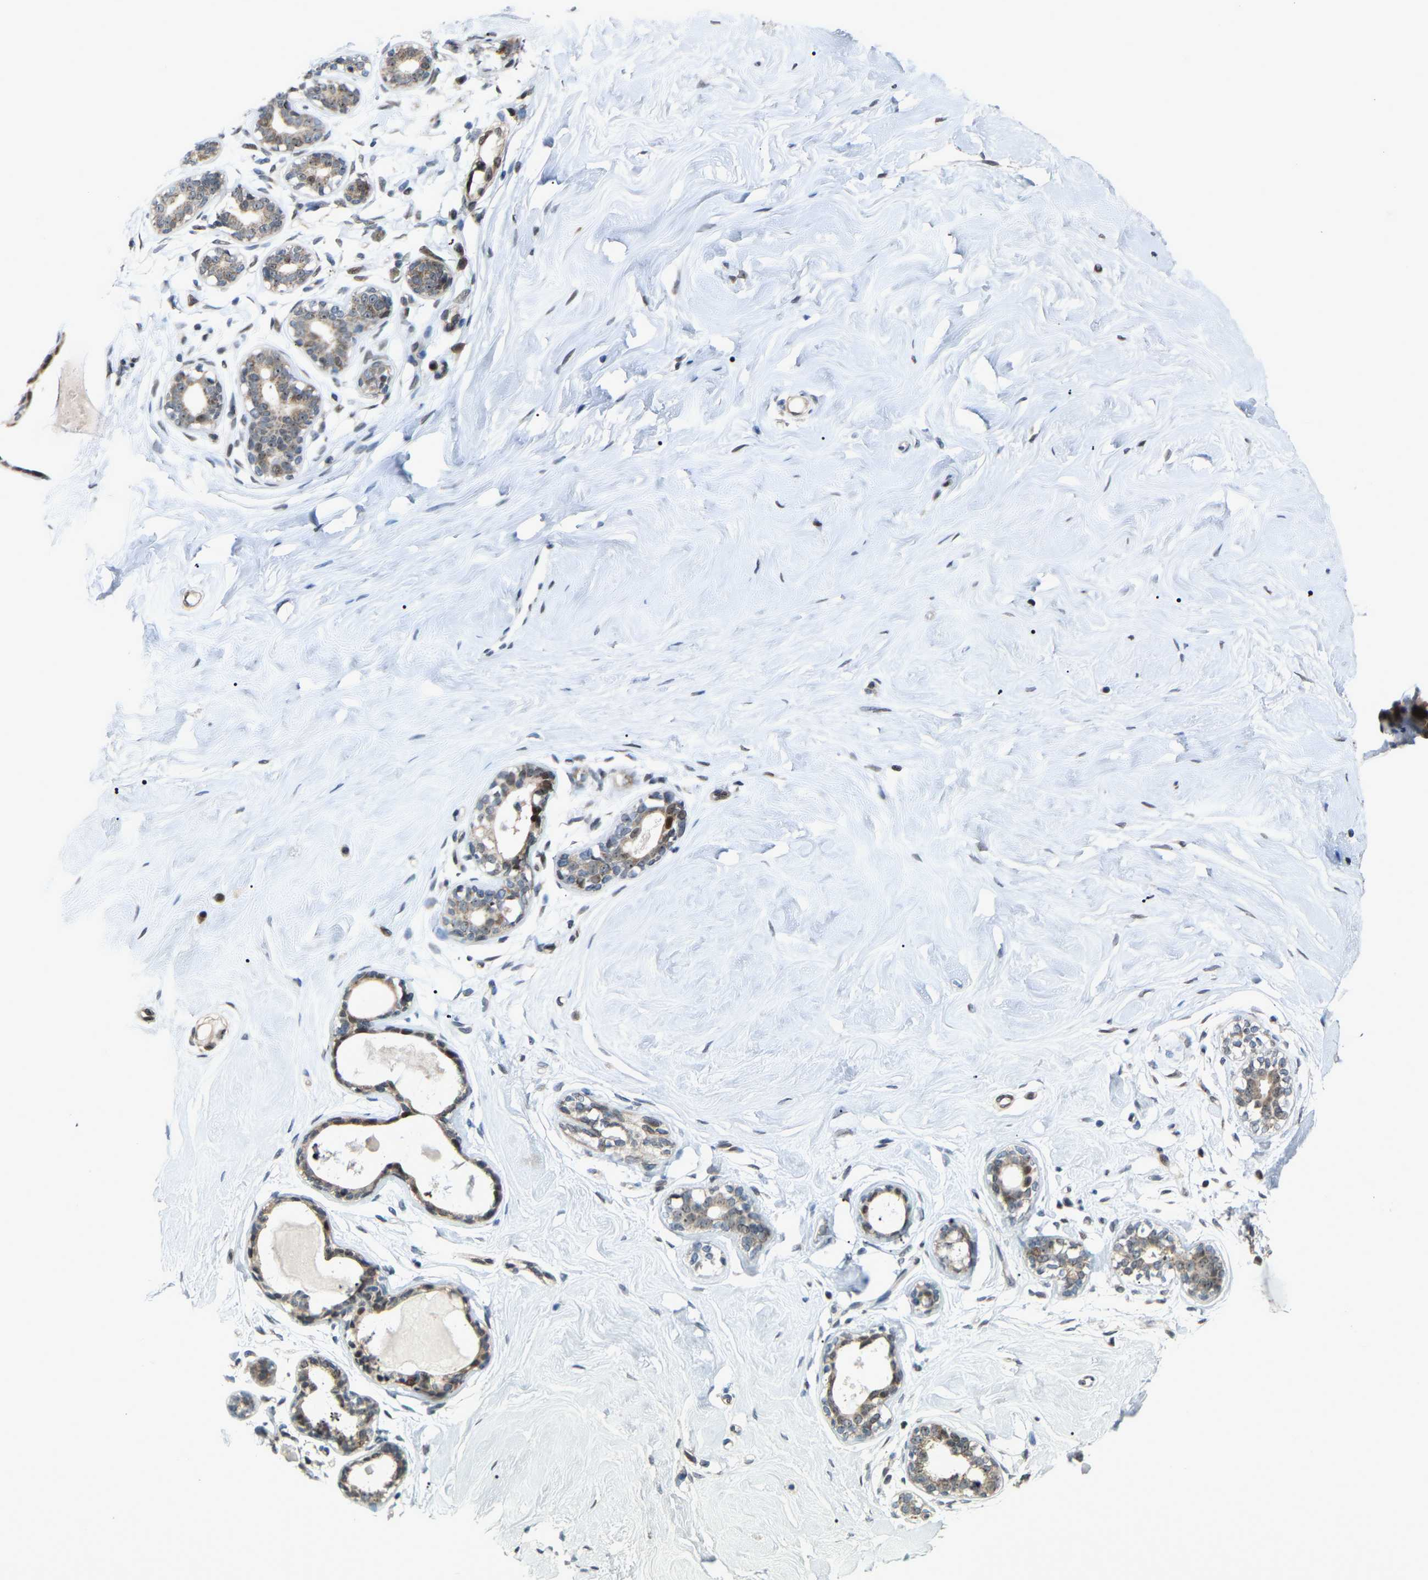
{"staining": {"intensity": "negative", "quantity": "none", "location": "none"}, "tissue": "breast", "cell_type": "Adipocytes", "image_type": "normal", "snomed": [{"axis": "morphology", "description": "Normal tissue, NOS"}, {"axis": "topography", "description": "Breast"}], "caption": "This is an immunohistochemistry image of unremarkable breast. There is no positivity in adipocytes.", "gene": "CROT", "patient": {"sex": "female", "age": 23}}